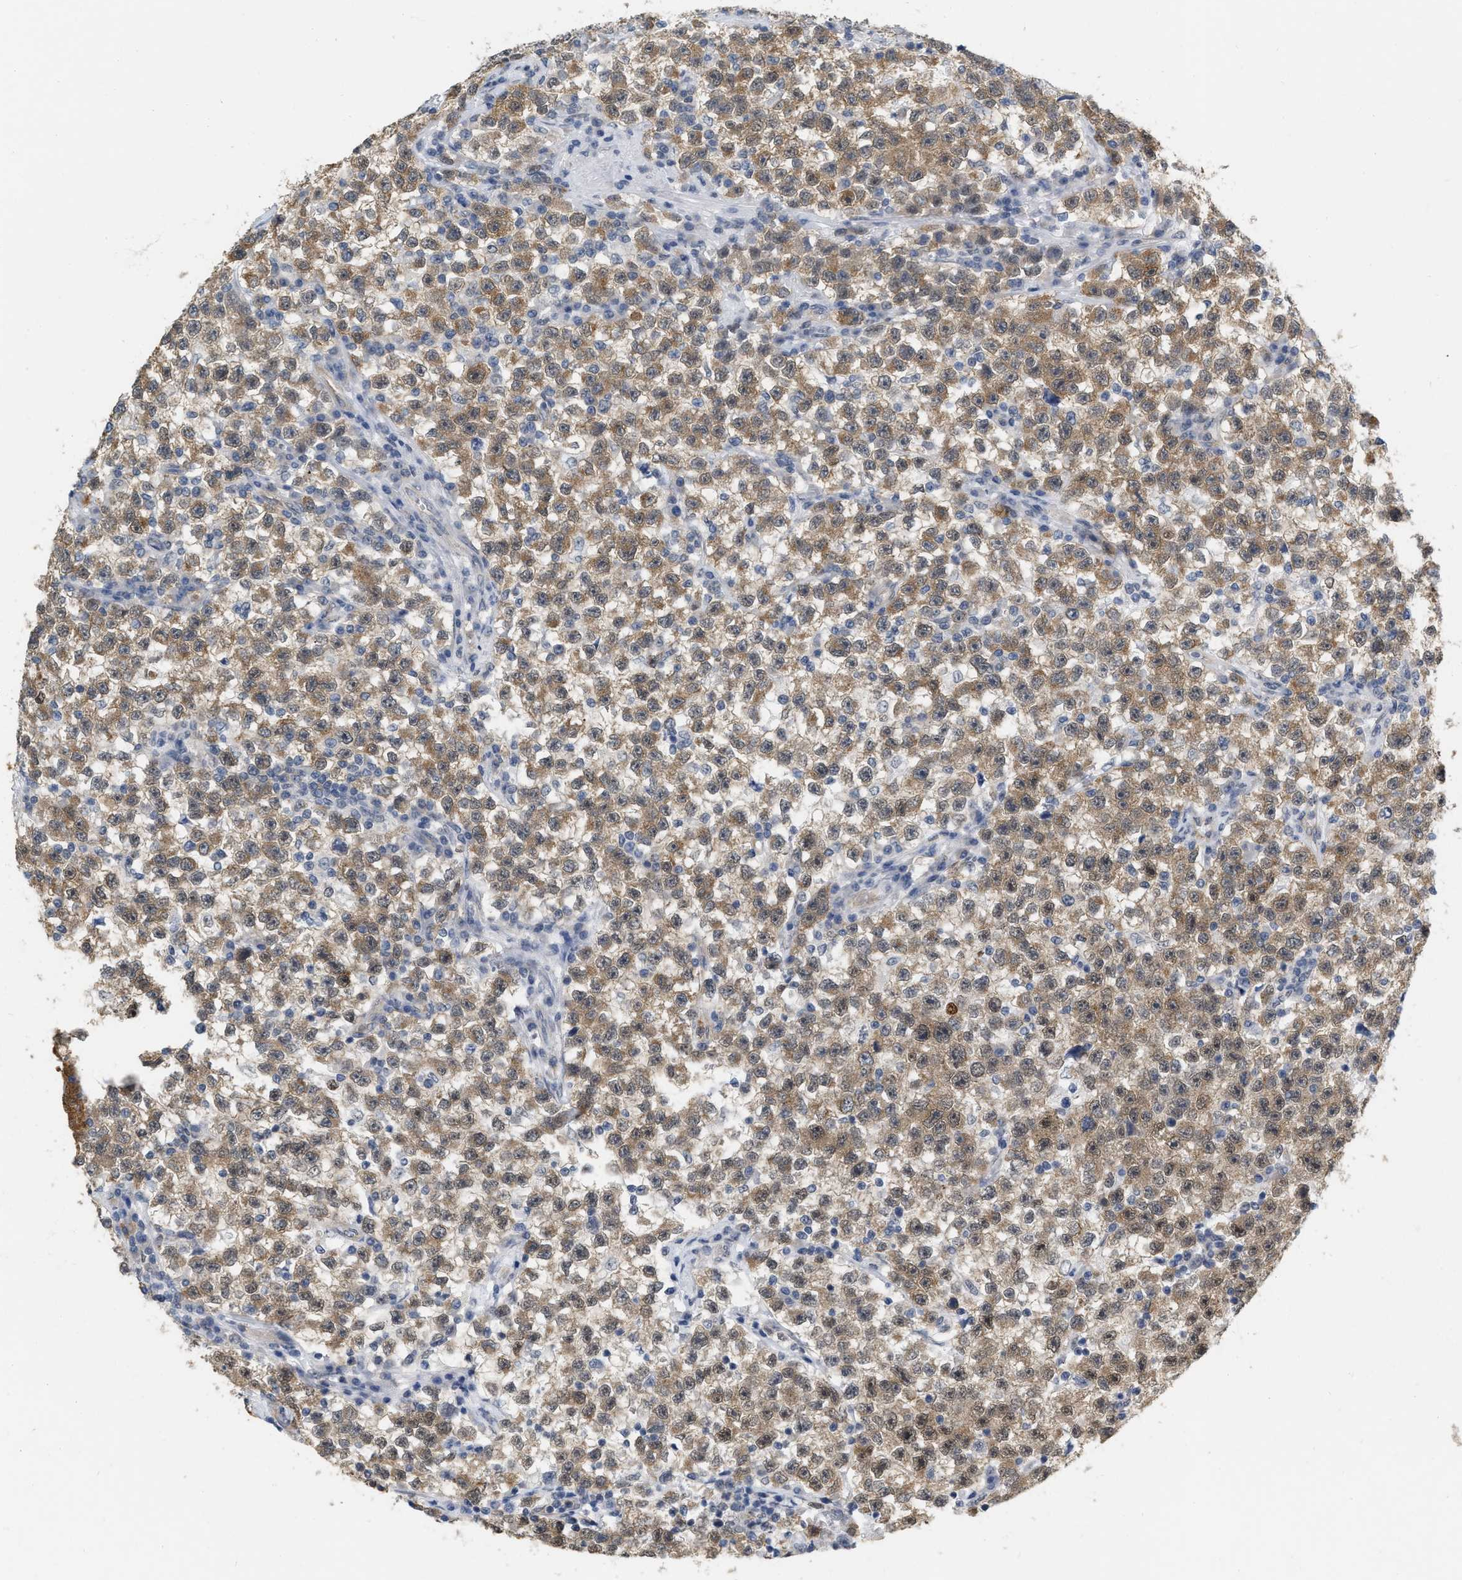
{"staining": {"intensity": "moderate", "quantity": ">75%", "location": "cytoplasmic/membranous"}, "tissue": "testis cancer", "cell_type": "Tumor cells", "image_type": "cancer", "snomed": [{"axis": "morphology", "description": "Seminoma, NOS"}, {"axis": "topography", "description": "Testis"}], "caption": "Protein analysis of testis cancer (seminoma) tissue exhibits moderate cytoplasmic/membranous expression in about >75% of tumor cells.", "gene": "RUVBL1", "patient": {"sex": "male", "age": 22}}